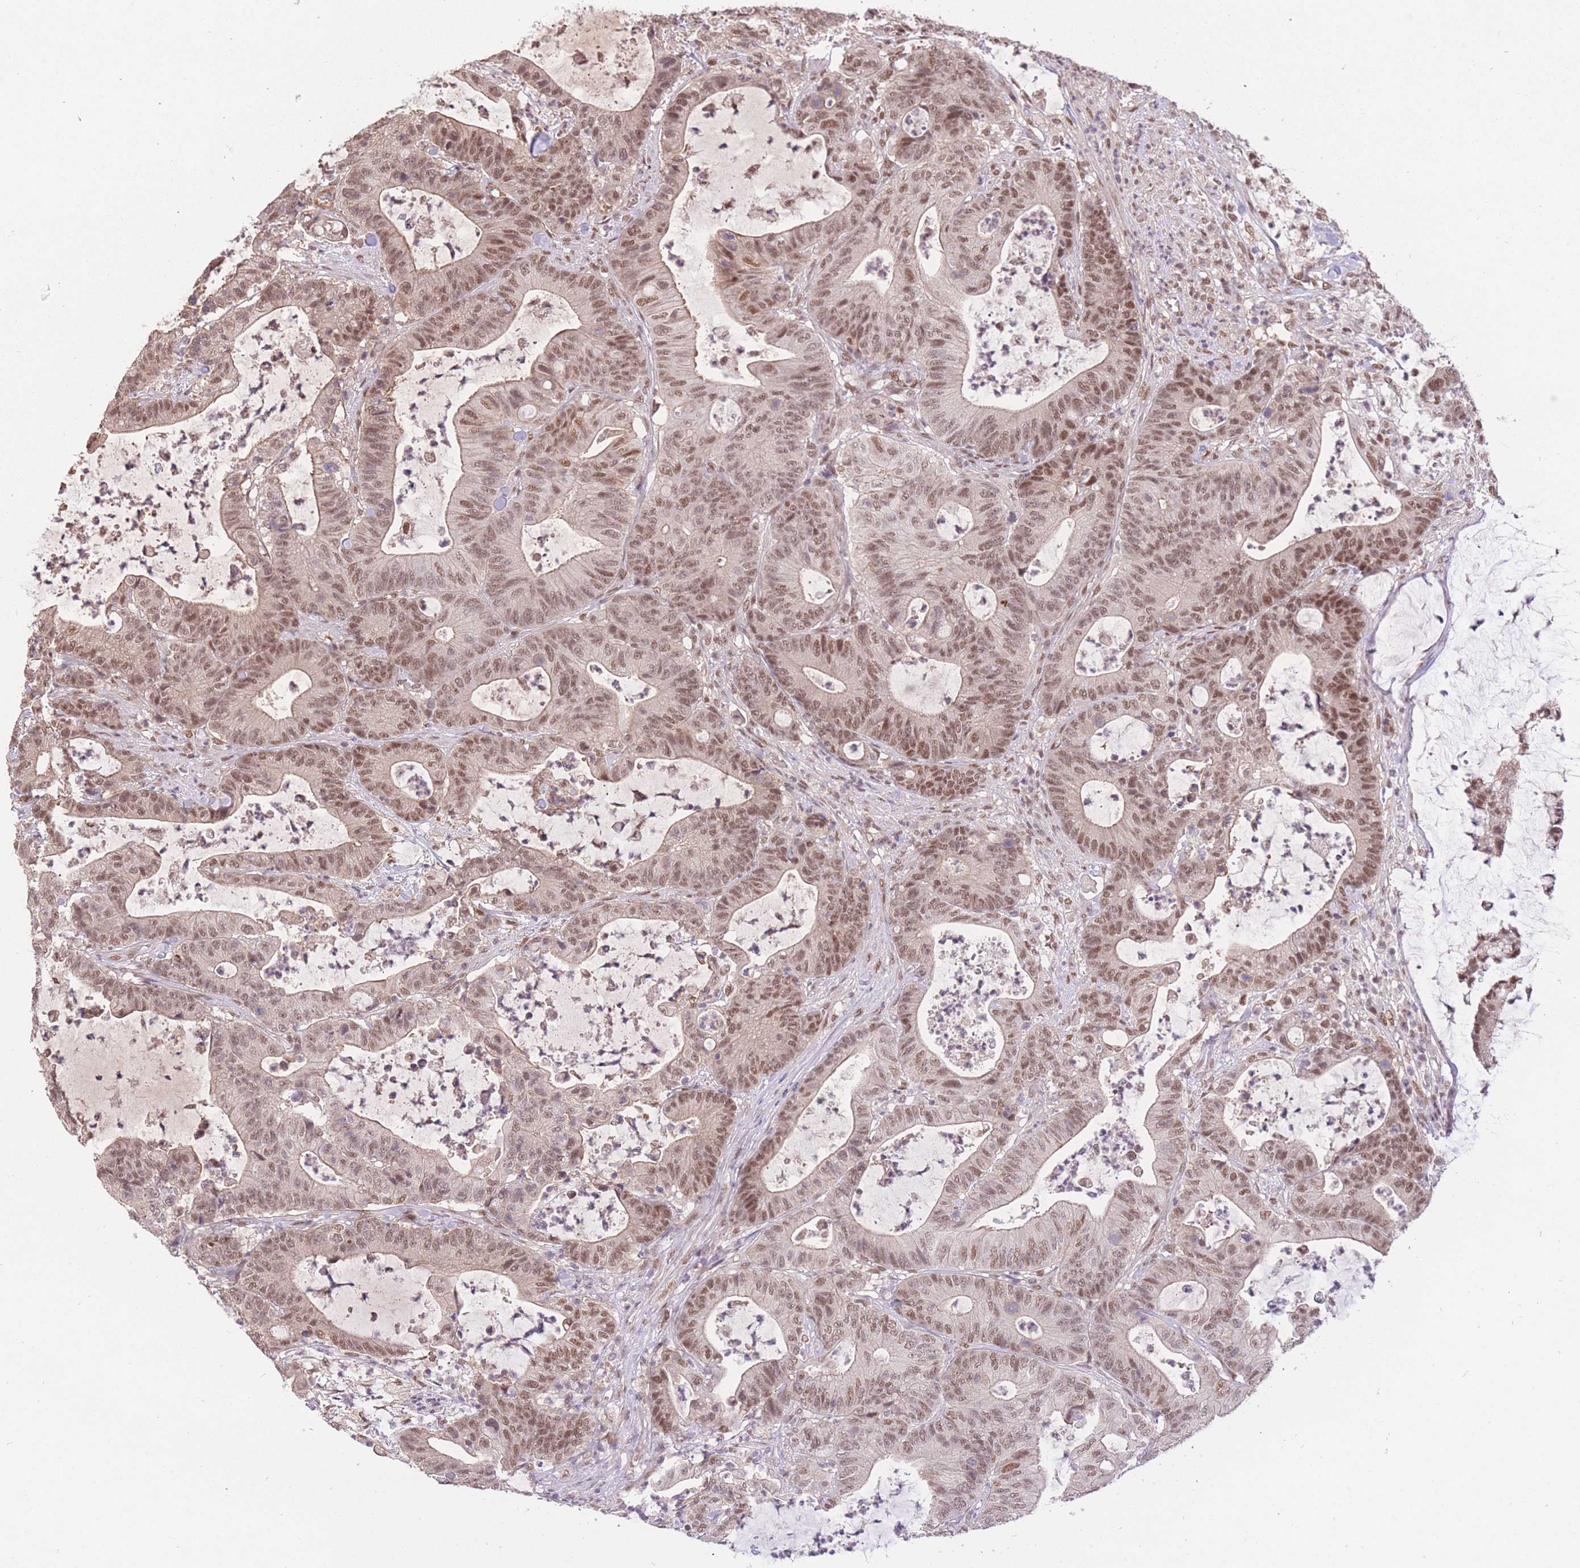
{"staining": {"intensity": "moderate", "quantity": ">75%", "location": "nuclear"}, "tissue": "colorectal cancer", "cell_type": "Tumor cells", "image_type": "cancer", "snomed": [{"axis": "morphology", "description": "Adenocarcinoma, NOS"}, {"axis": "topography", "description": "Colon"}], "caption": "Colorectal adenocarcinoma tissue reveals moderate nuclear positivity in approximately >75% of tumor cells, visualized by immunohistochemistry.", "gene": "UBXN7", "patient": {"sex": "female", "age": 84}}